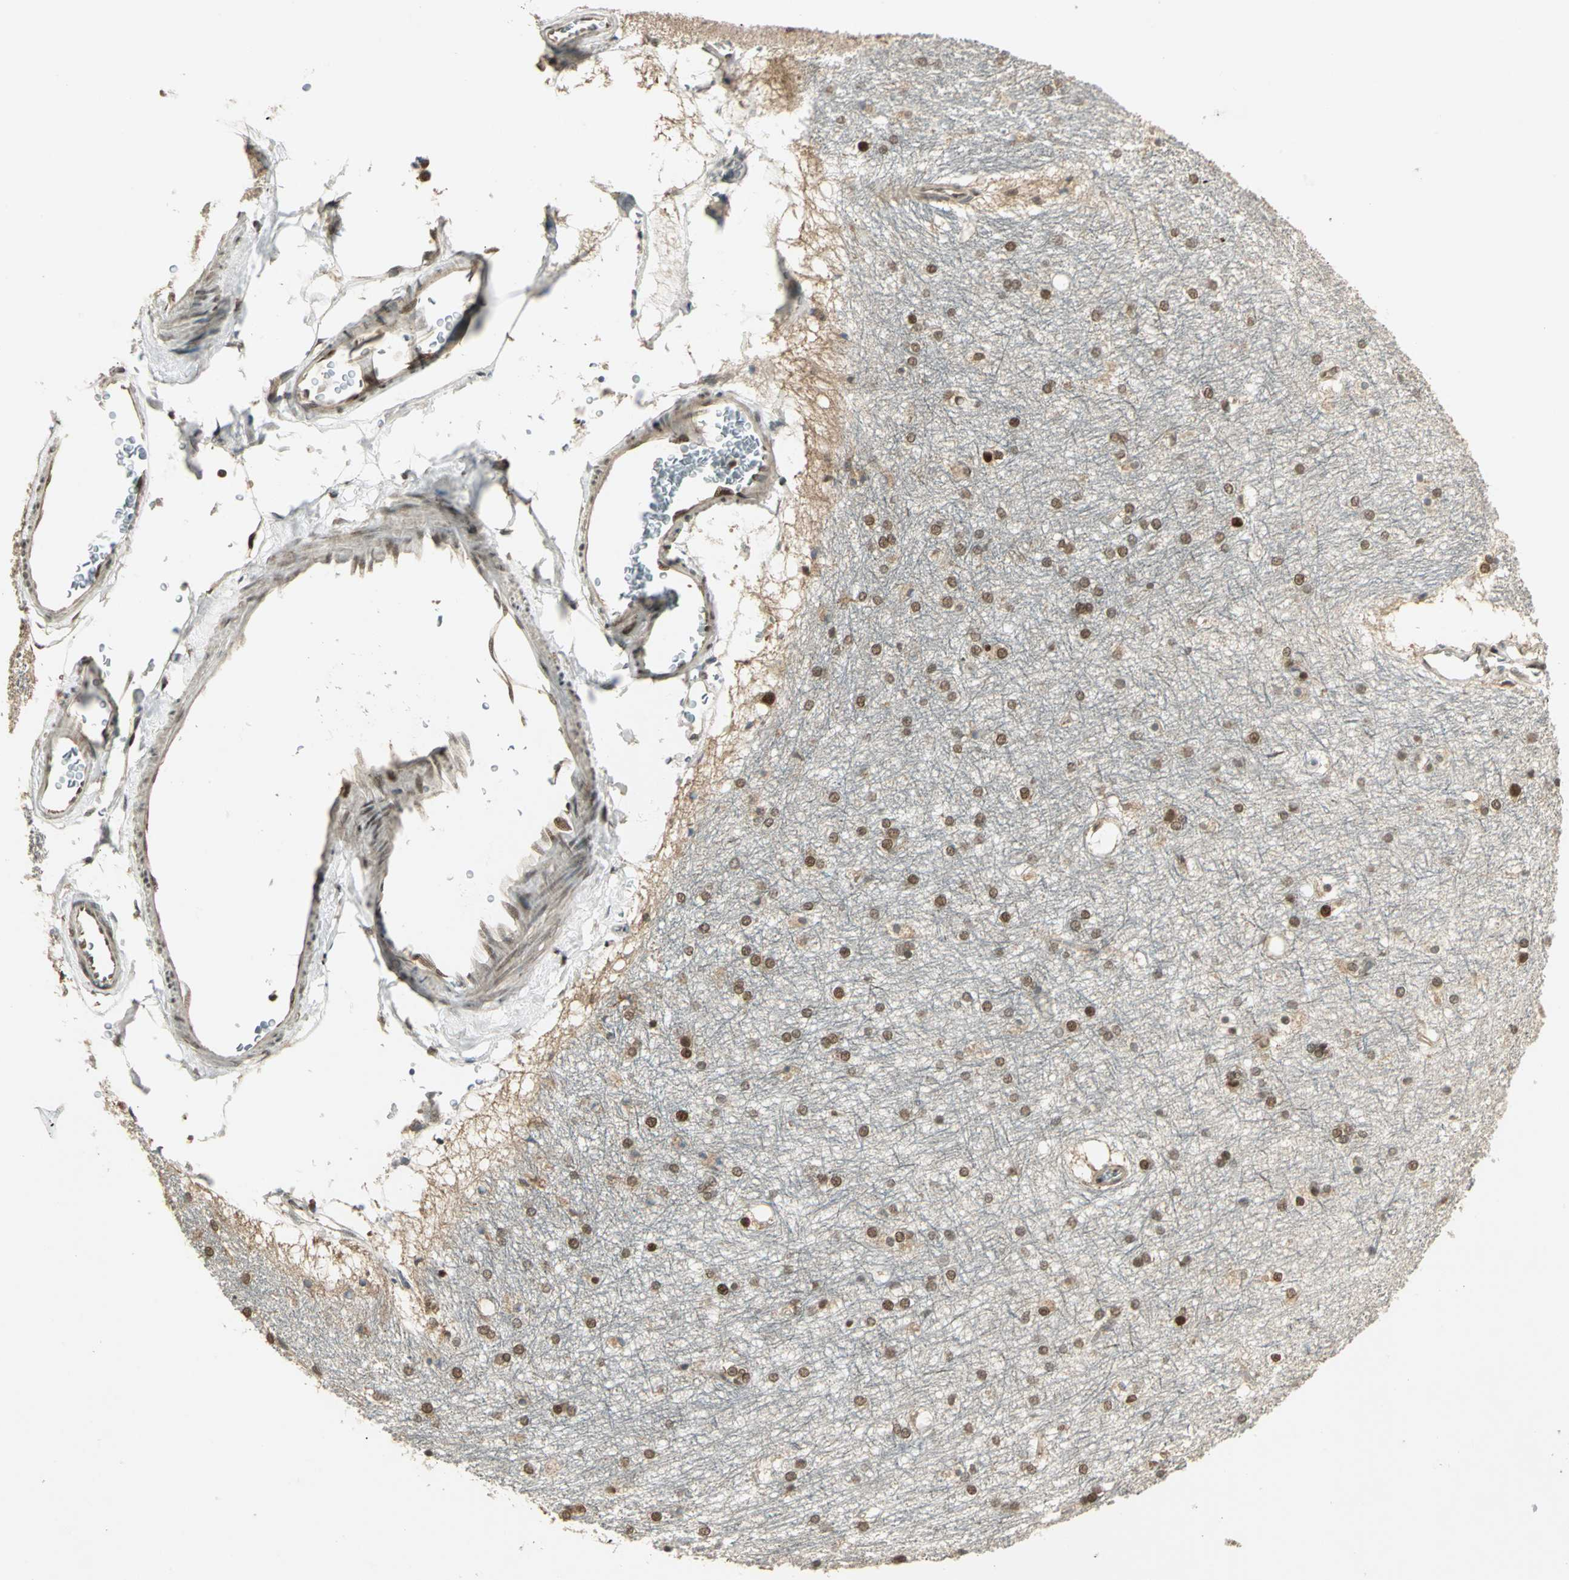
{"staining": {"intensity": "moderate", "quantity": ">75%", "location": "cytoplasmic/membranous,nuclear"}, "tissue": "hippocampus", "cell_type": "Glial cells", "image_type": "normal", "snomed": [{"axis": "morphology", "description": "Normal tissue, NOS"}, {"axis": "topography", "description": "Hippocampus"}], "caption": "A micrograph showing moderate cytoplasmic/membranous,nuclear expression in approximately >75% of glial cells in normal hippocampus, as visualized by brown immunohistochemical staining.", "gene": "PSMC3", "patient": {"sex": "female", "age": 19}}